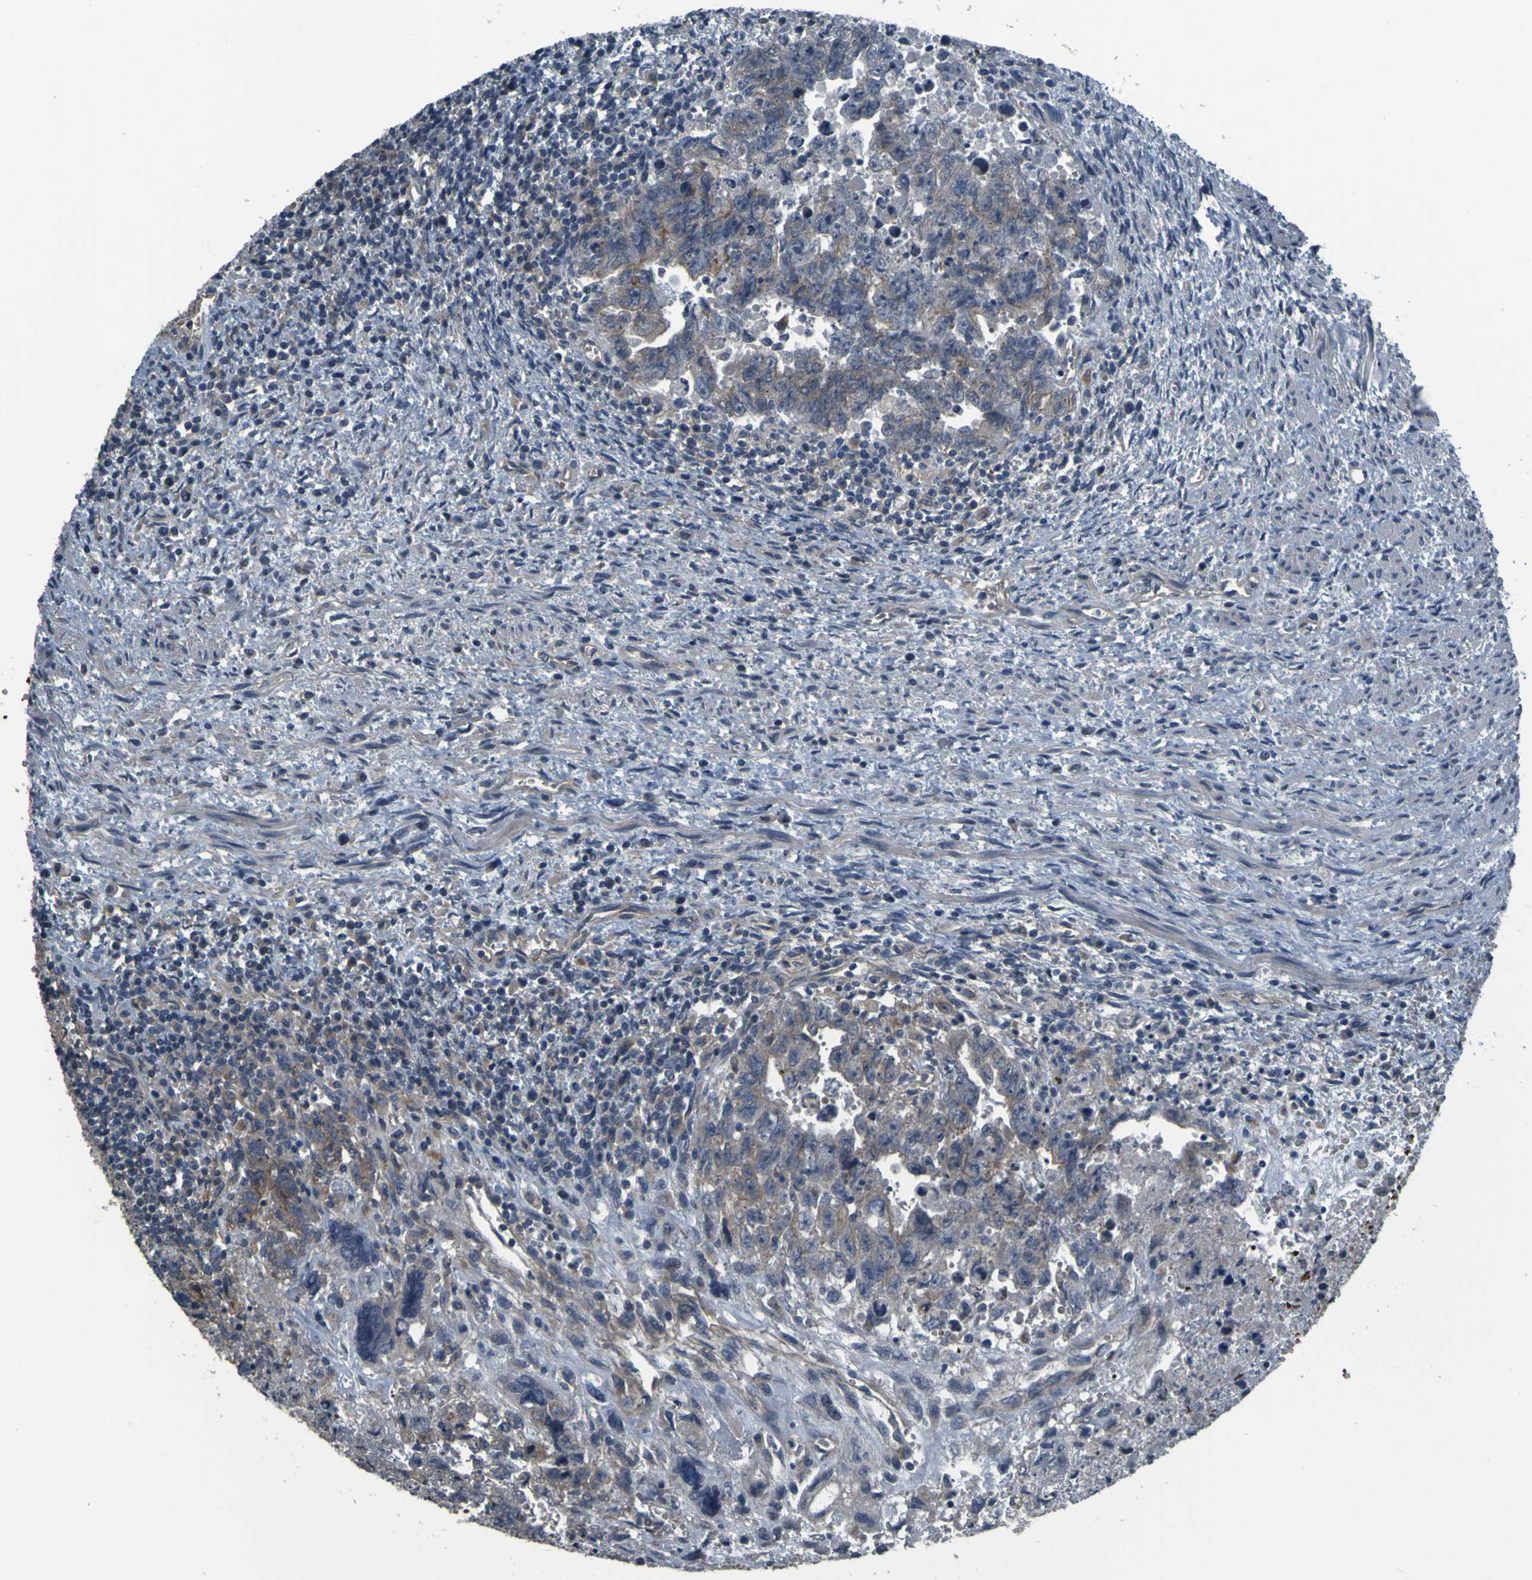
{"staining": {"intensity": "weak", "quantity": "25%-75%", "location": "cytoplasmic/membranous"}, "tissue": "testis cancer", "cell_type": "Tumor cells", "image_type": "cancer", "snomed": [{"axis": "morphology", "description": "Carcinoma, Embryonal, NOS"}, {"axis": "topography", "description": "Testis"}], "caption": "Immunohistochemistry photomicrograph of embryonal carcinoma (testis) stained for a protein (brown), which exhibits low levels of weak cytoplasmic/membranous expression in about 25%-75% of tumor cells.", "gene": "GRAMD1A", "patient": {"sex": "male", "age": 28}}